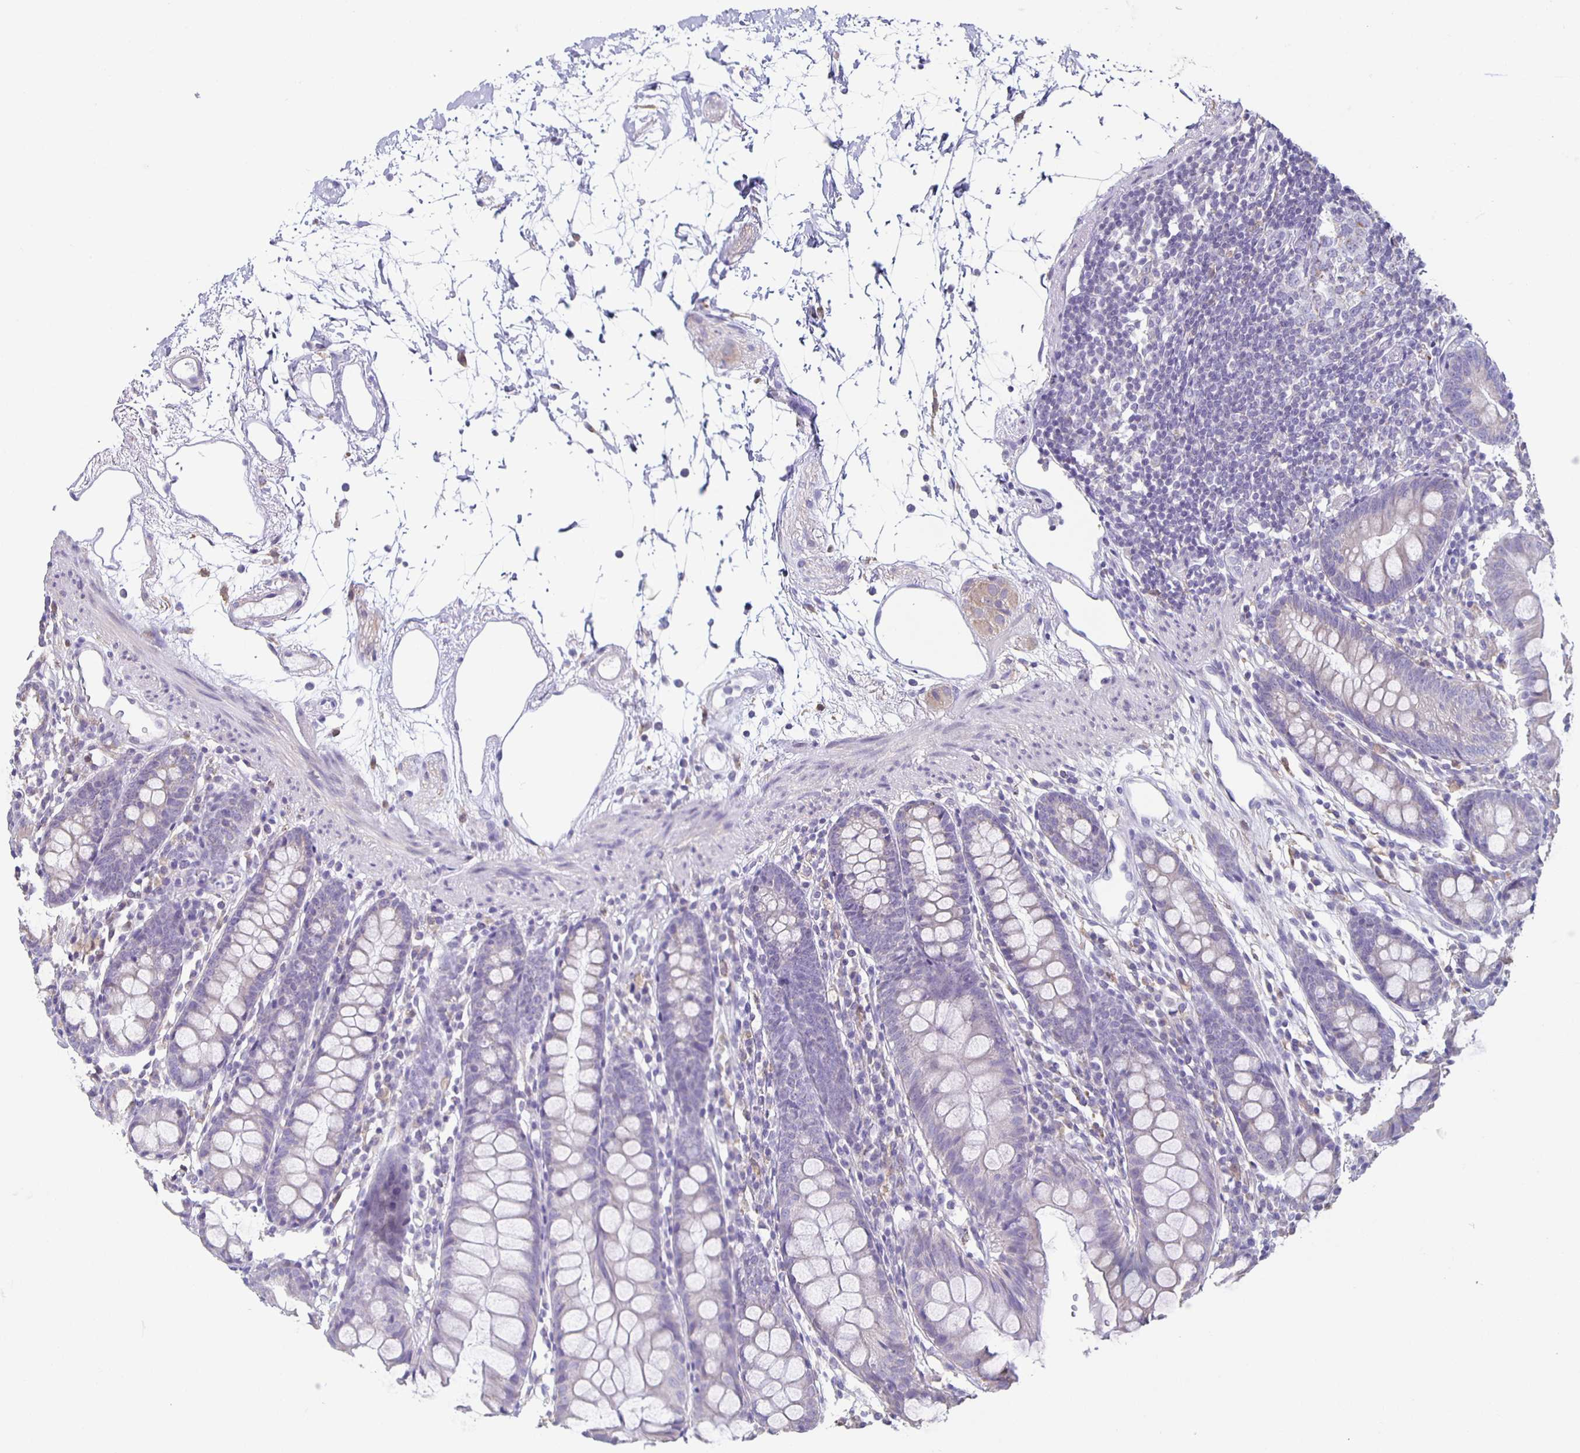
{"staining": {"intensity": "negative", "quantity": "none", "location": "none"}, "tissue": "colon", "cell_type": "Endothelial cells", "image_type": "normal", "snomed": [{"axis": "morphology", "description": "Normal tissue, NOS"}, {"axis": "topography", "description": "Colon"}], "caption": "Image shows no significant protein positivity in endothelial cells of benign colon.", "gene": "TPPP", "patient": {"sex": "female", "age": 84}}